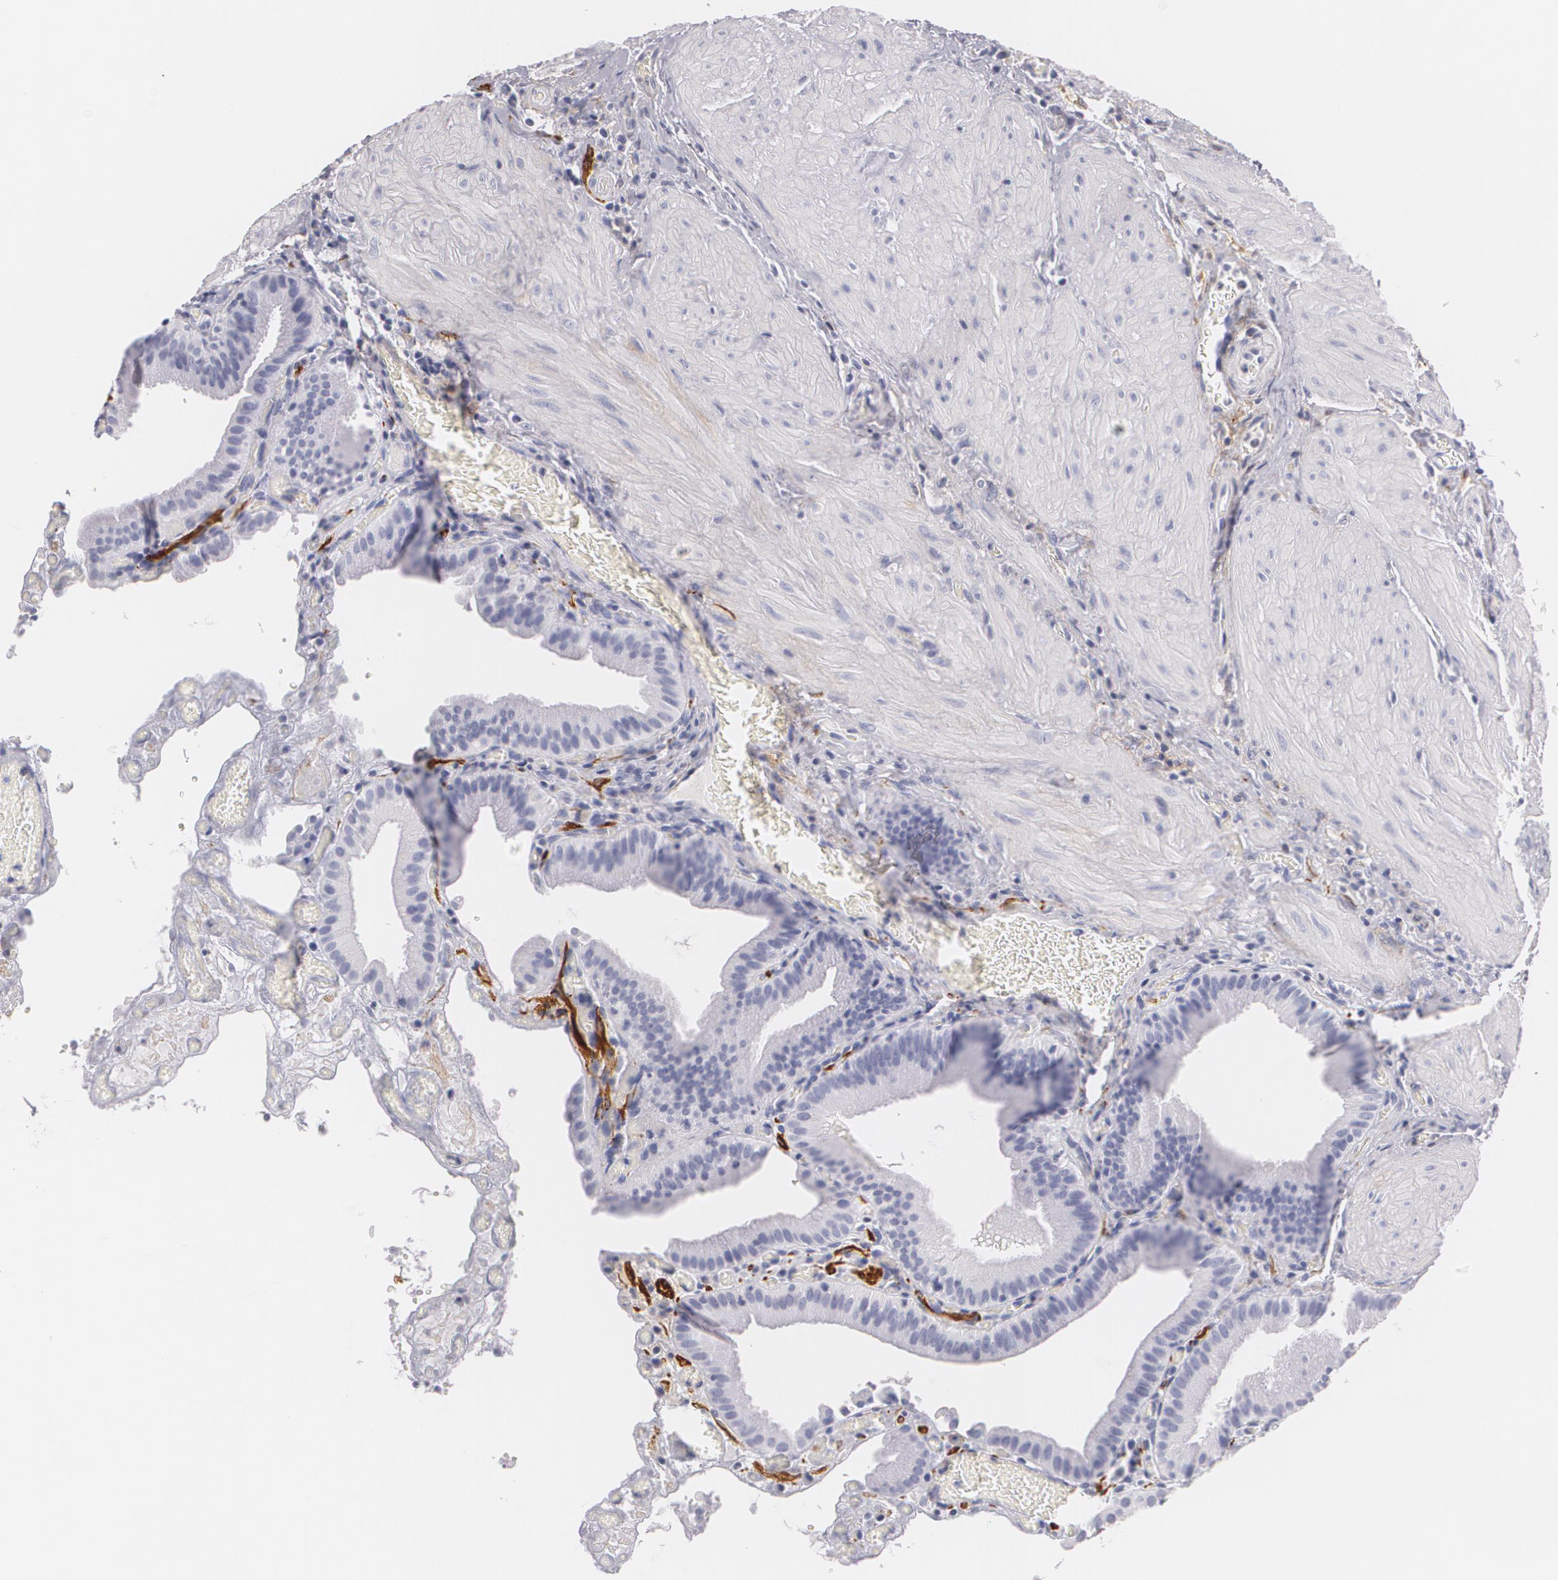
{"staining": {"intensity": "negative", "quantity": "none", "location": "none"}, "tissue": "gallbladder", "cell_type": "Glandular cells", "image_type": "normal", "snomed": [{"axis": "morphology", "description": "Normal tissue, NOS"}, {"axis": "topography", "description": "Gallbladder"}], "caption": "Gallbladder stained for a protein using immunohistochemistry (IHC) displays no expression glandular cells.", "gene": "NGFR", "patient": {"sex": "female", "age": 75}}